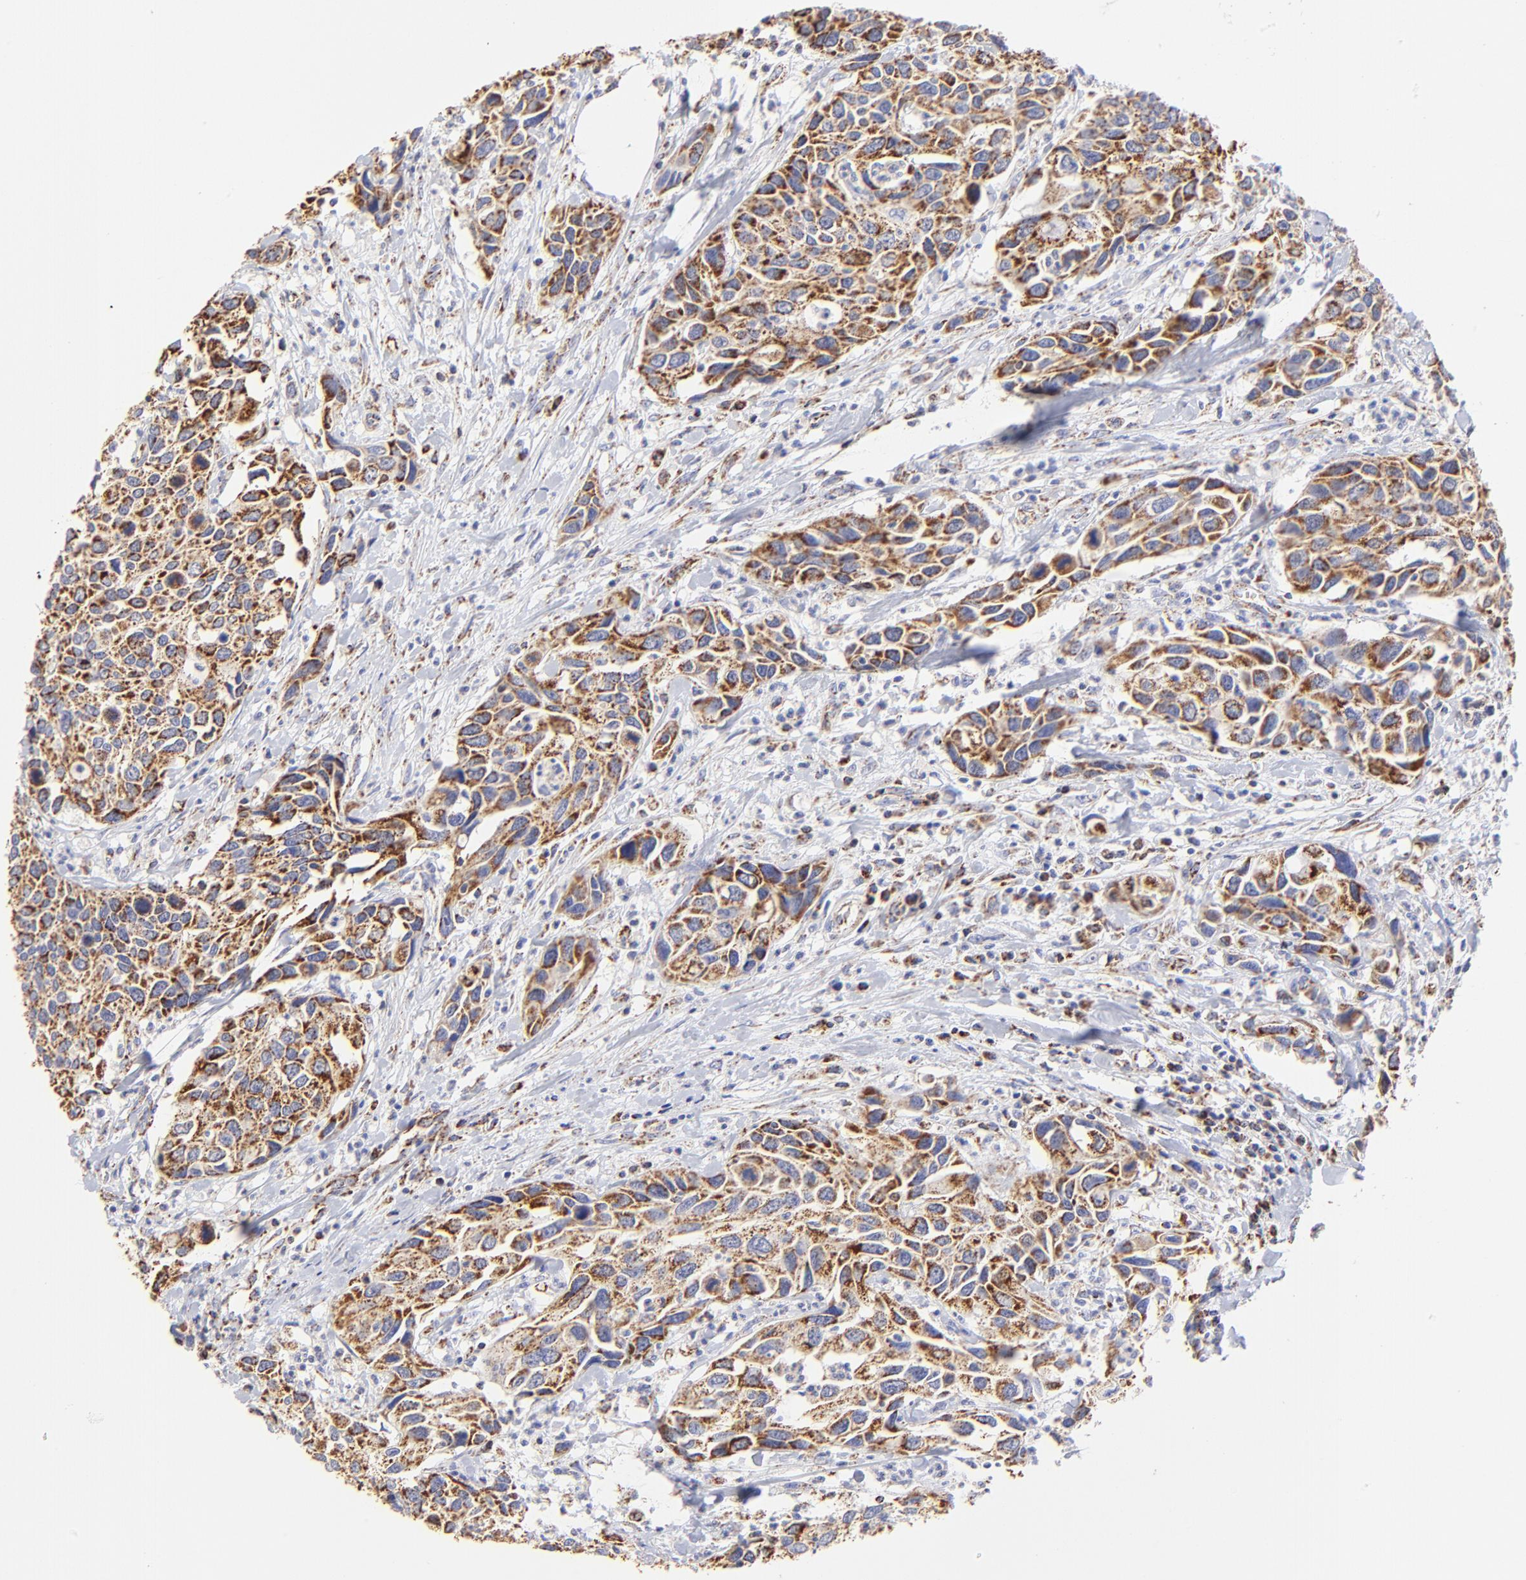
{"staining": {"intensity": "moderate", "quantity": ">75%", "location": "cytoplasmic/membranous"}, "tissue": "urothelial cancer", "cell_type": "Tumor cells", "image_type": "cancer", "snomed": [{"axis": "morphology", "description": "Urothelial carcinoma, High grade"}, {"axis": "topography", "description": "Urinary bladder"}], "caption": "Protein expression analysis of human high-grade urothelial carcinoma reveals moderate cytoplasmic/membranous positivity in approximately >75% of tumor cells. The protein is stained brown, and the nuclei are stained in blue (DAB IHC with brightfield microscopy, high magnification).", "gene": "ECH1", "patient": {"sex": "male", "age": 66}}